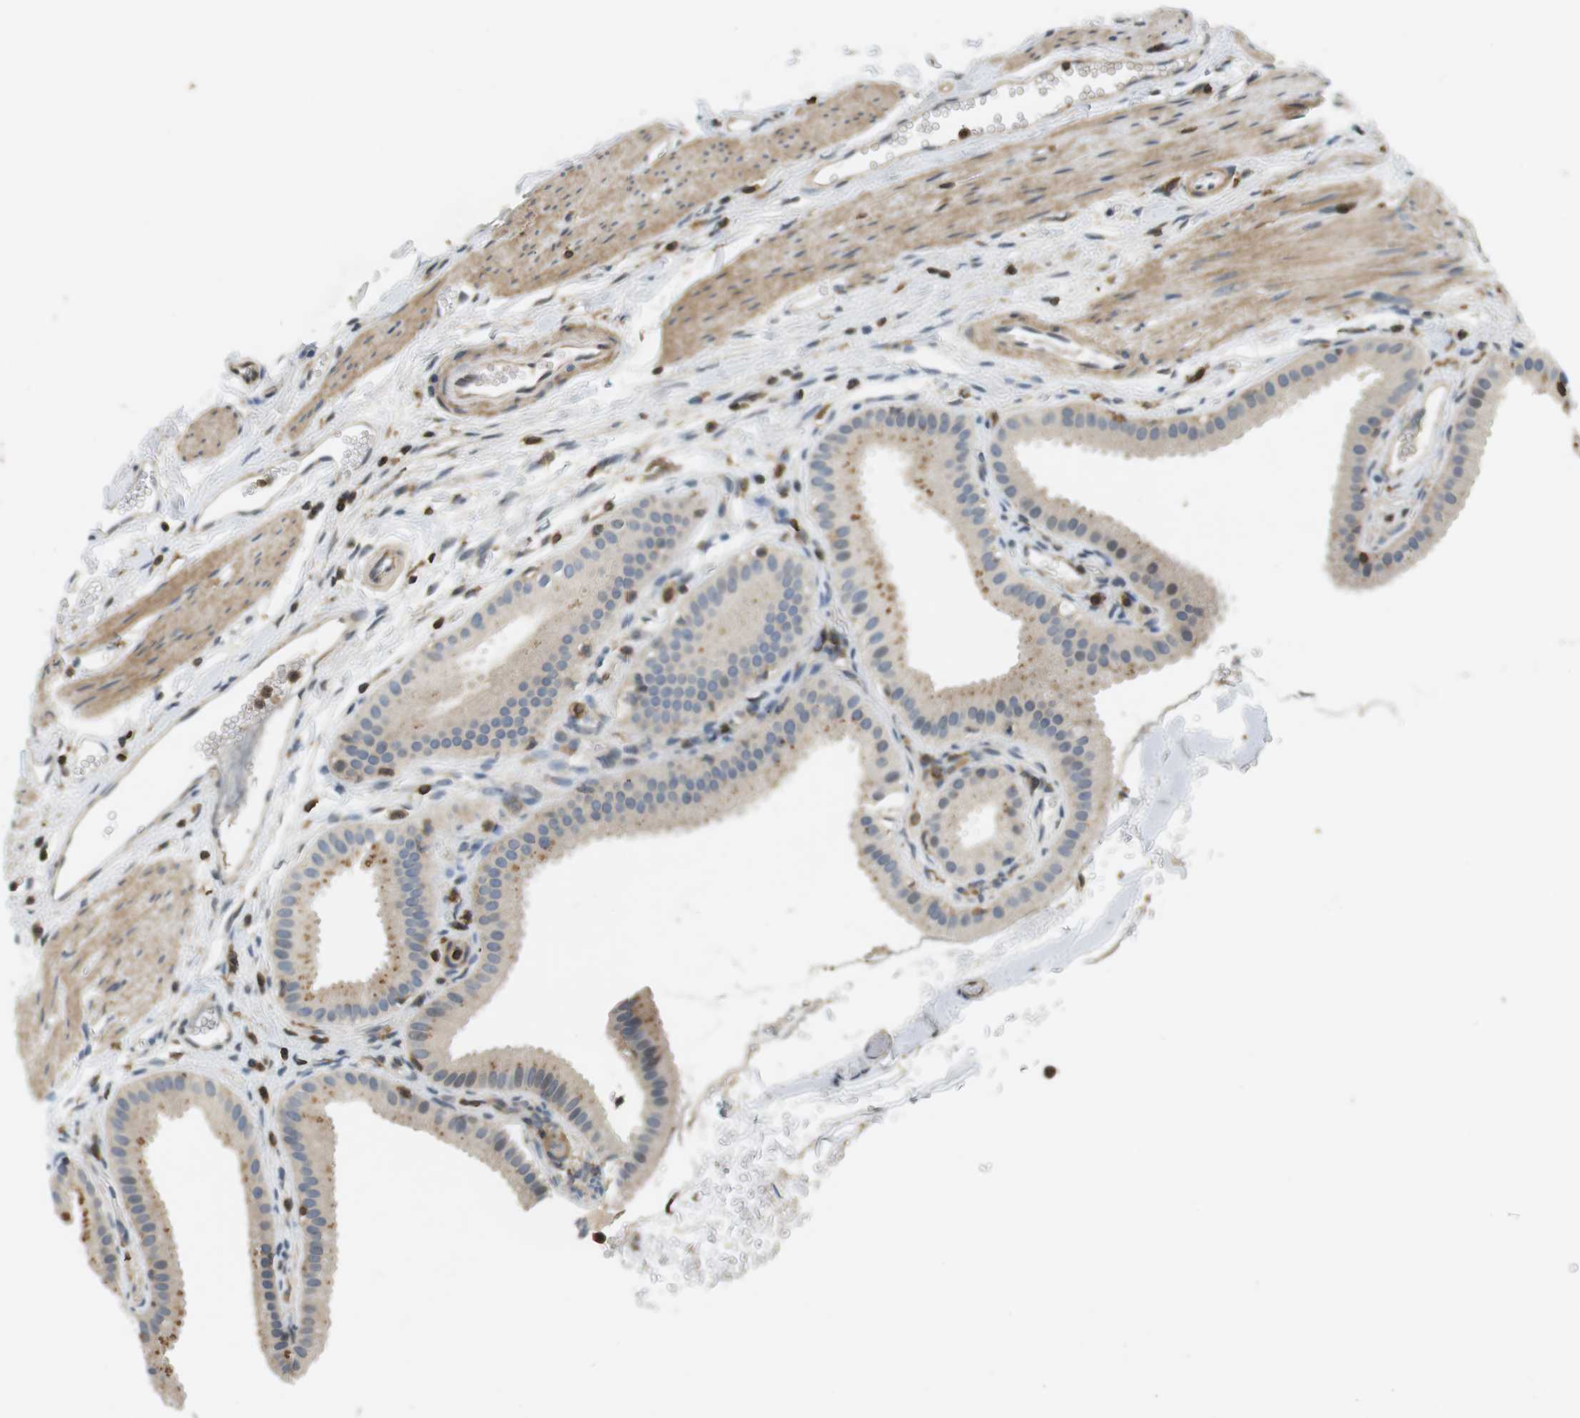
{"staining": {"intensity": "weak", "quantity": ">75%", "location": "cytoplasmic/membranous"}, "tissue": "gallbladder", "cell_type": "Glandular cells", "image_type": "normal", "snomed": [{"axis": "morphology", "description": "Normal tissue, NOS"}, {"axis": "topography", "description": "Gallbladder"}], "caption": "This histopathology image reveals benign gallbladder stained with immunohistochemistry (IHC) to label a protein in brown. The cytoplasmic/membranous of glandular cells show weak positivity for the protein. Nuclei are counter-stained blue.", "gene": "P2RY1", "patient": {"sex": "female", "age": 64}}